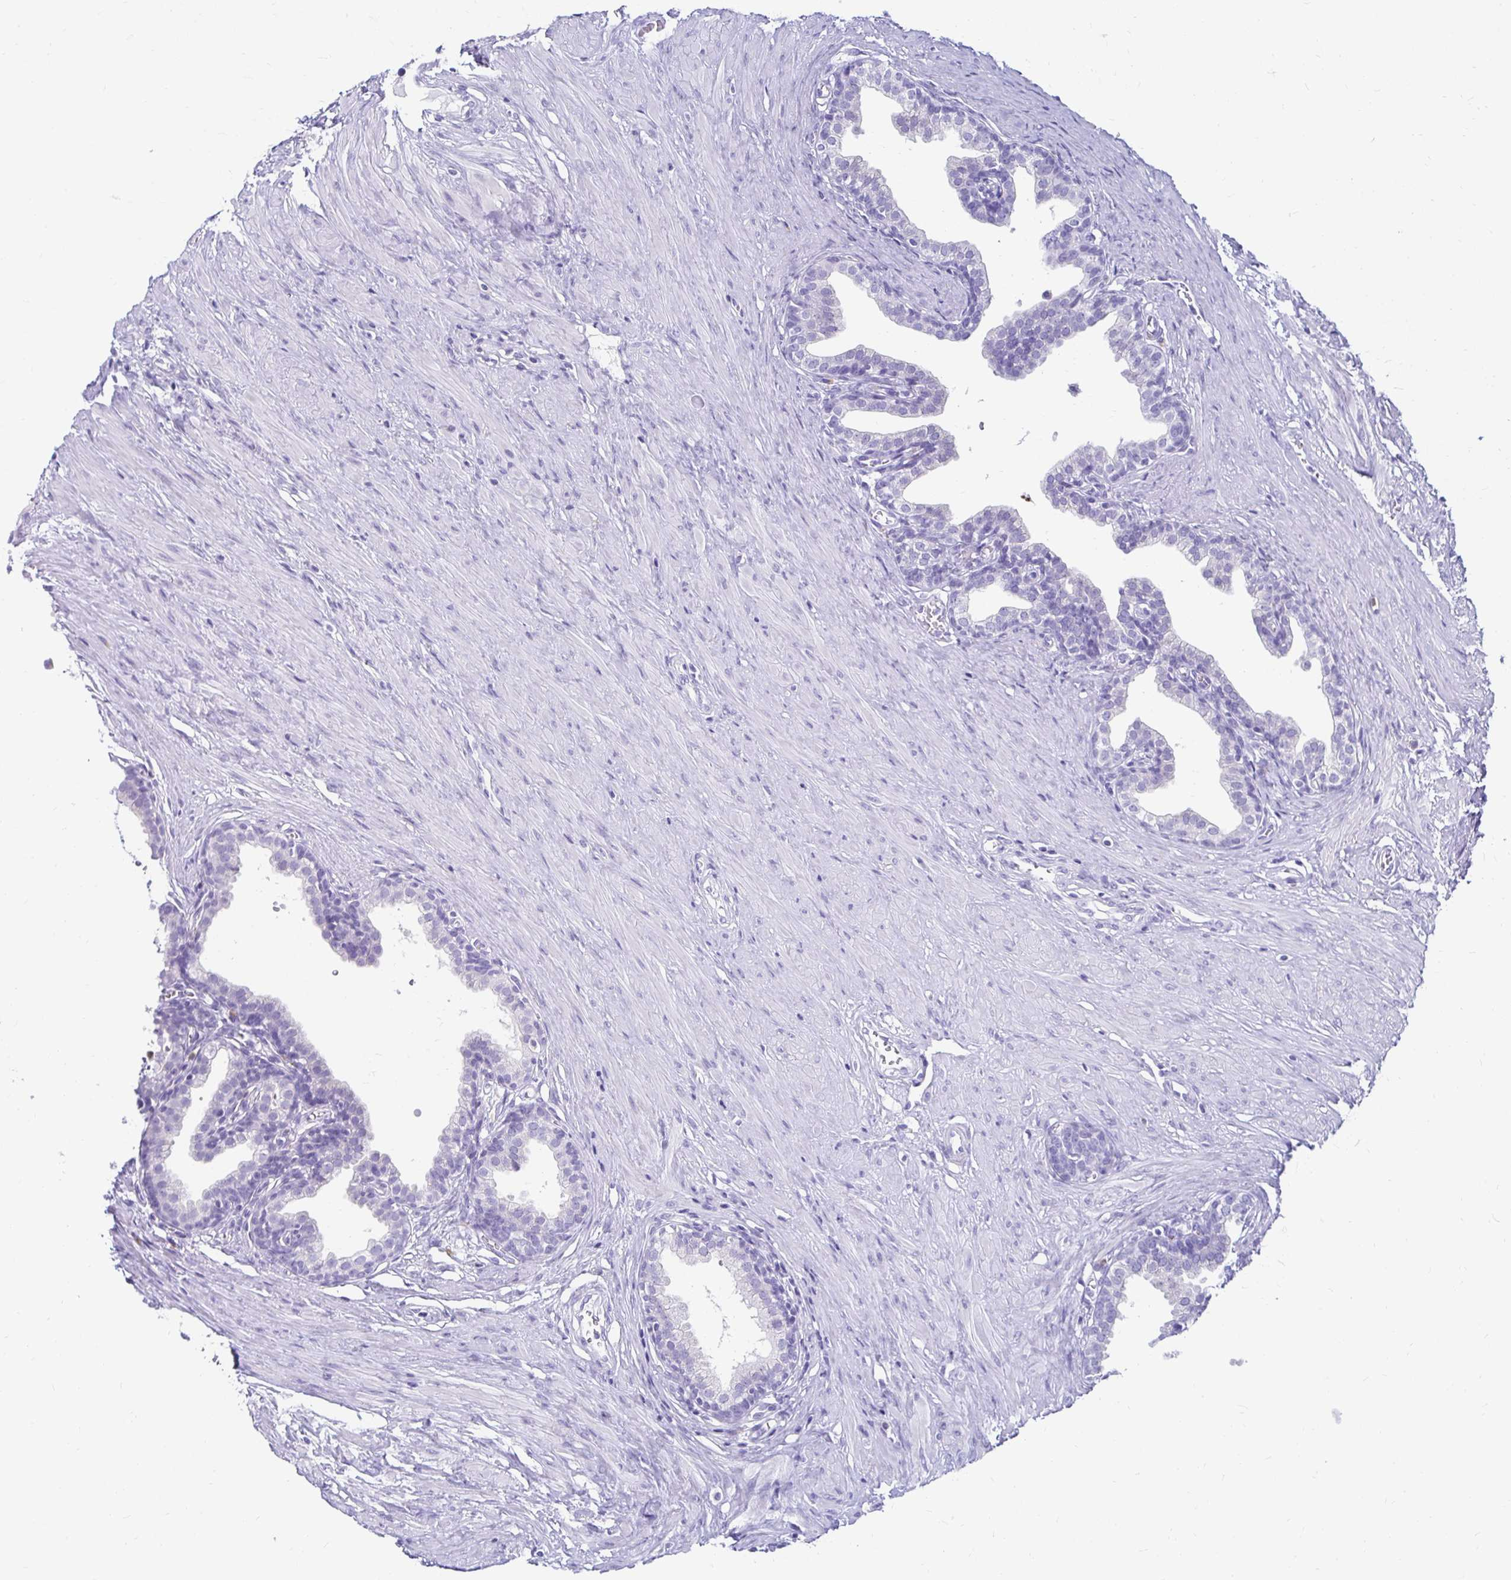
{"staining": {"intensity": "negative", "quantity": "none", "location": "none"}, "tissue": "prostate", "cell_type": "Glandular cells", "image_type": "normal", "snomed": [{"axis": "morphology", "description": "Normal tissue, NOS"}, {"axis": "topography", "description": "Prostate"}, {"axis": "topography", "description": "Peripheral nerve tissue"}], "caption": "Immunohistochemistry (IHC) image of benign prostate stained for a protein (brown), which displays no expression in glandular cells.", "gene": "CST6", "patient": {"sex": "male", "age": 55}}